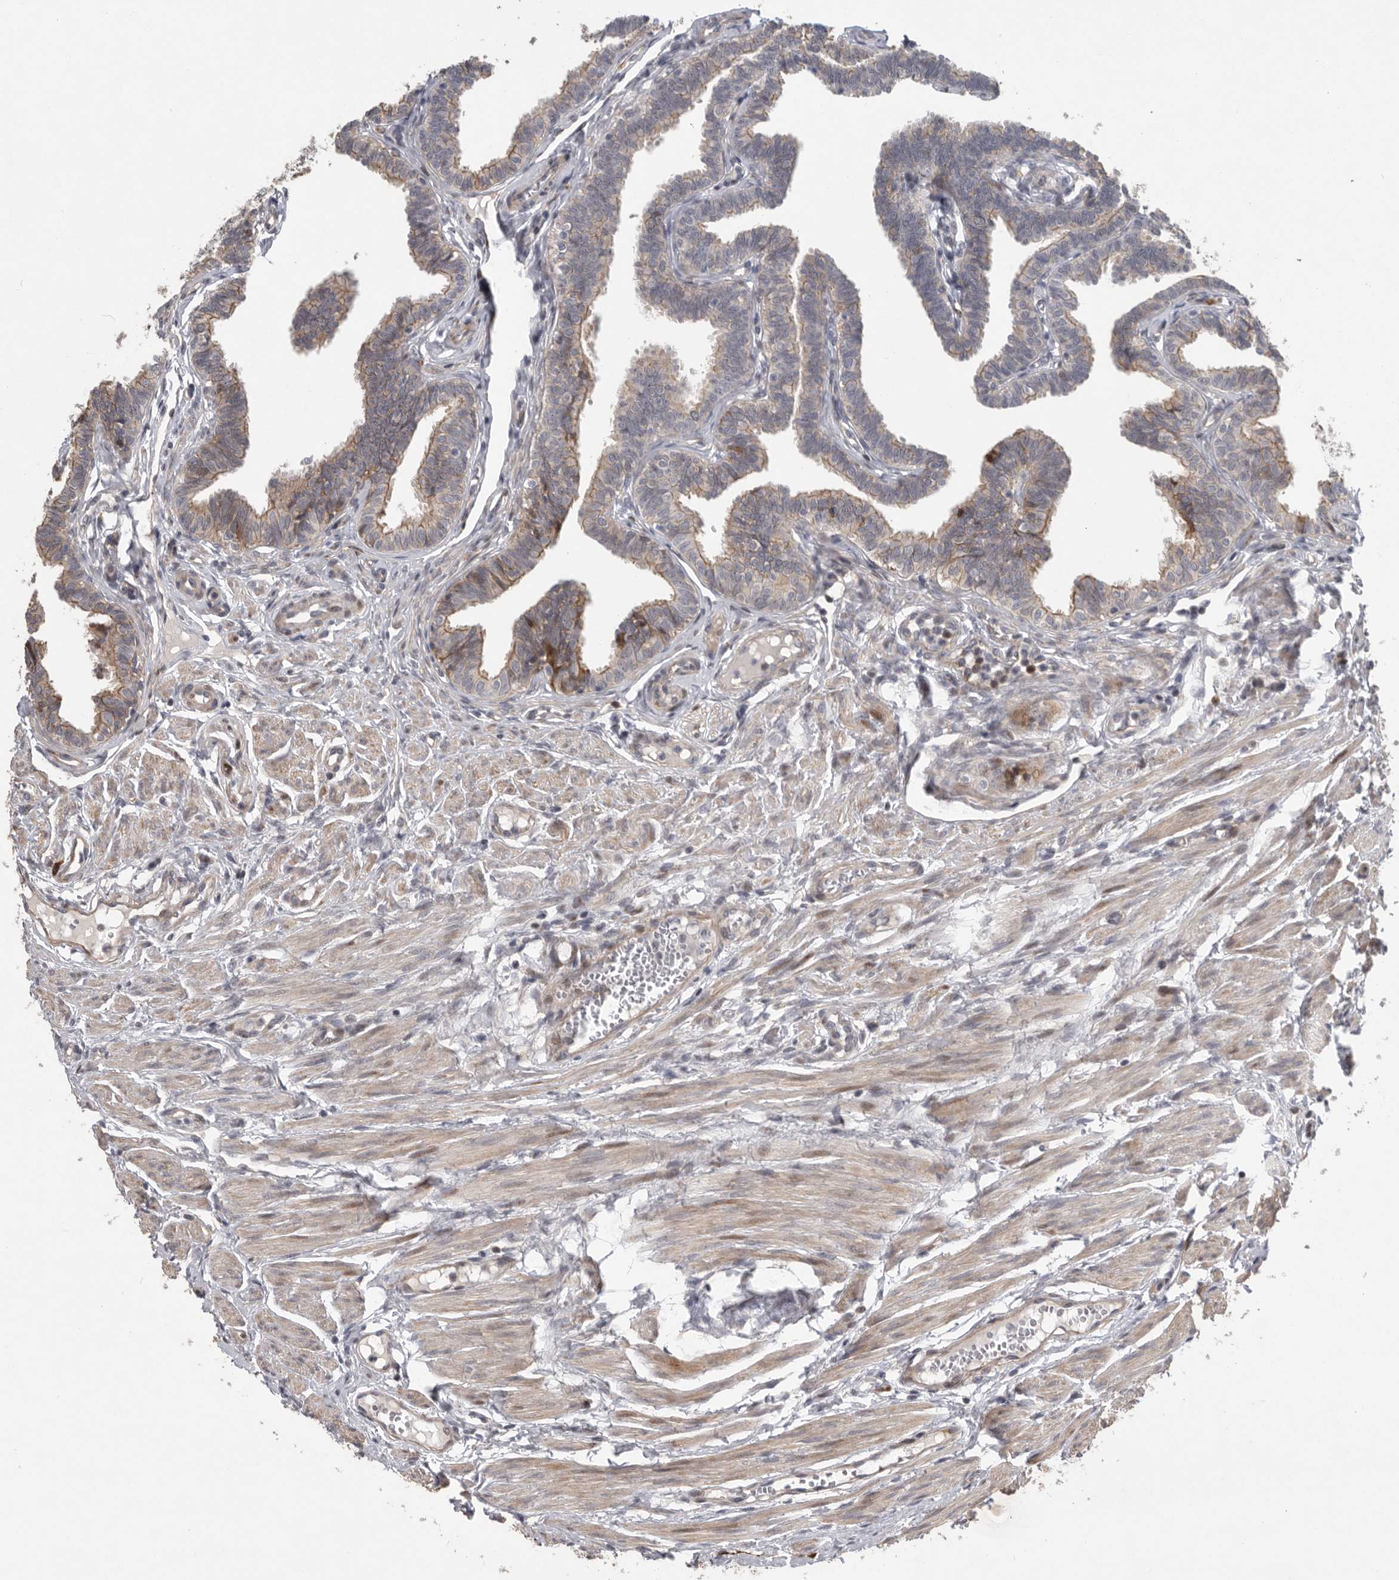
{"staining": {"intensity": "moderate", "quantity": "25%-75%", "location": "cytoplasmic/membranous"}, "tissue": "fallopian tube", "cell_type": "Glandular cells", "image_type": "normal", "snomed": [{"axis": "morphology", "description": "Normal tissue, NOS"}, {"axis": "topography", "description": "Fallopian tube"}, {"axis": "topography", "description": "Ovary"}], "caption": "IHC (DAB) staining of benign fallopian tube exhibits moderate cytoplasmic/membranous protein positivity in approximately 25%-75% of glandular cells.", "gene": "MPDZ", "patient": {"sex": "female", "age": 23}}